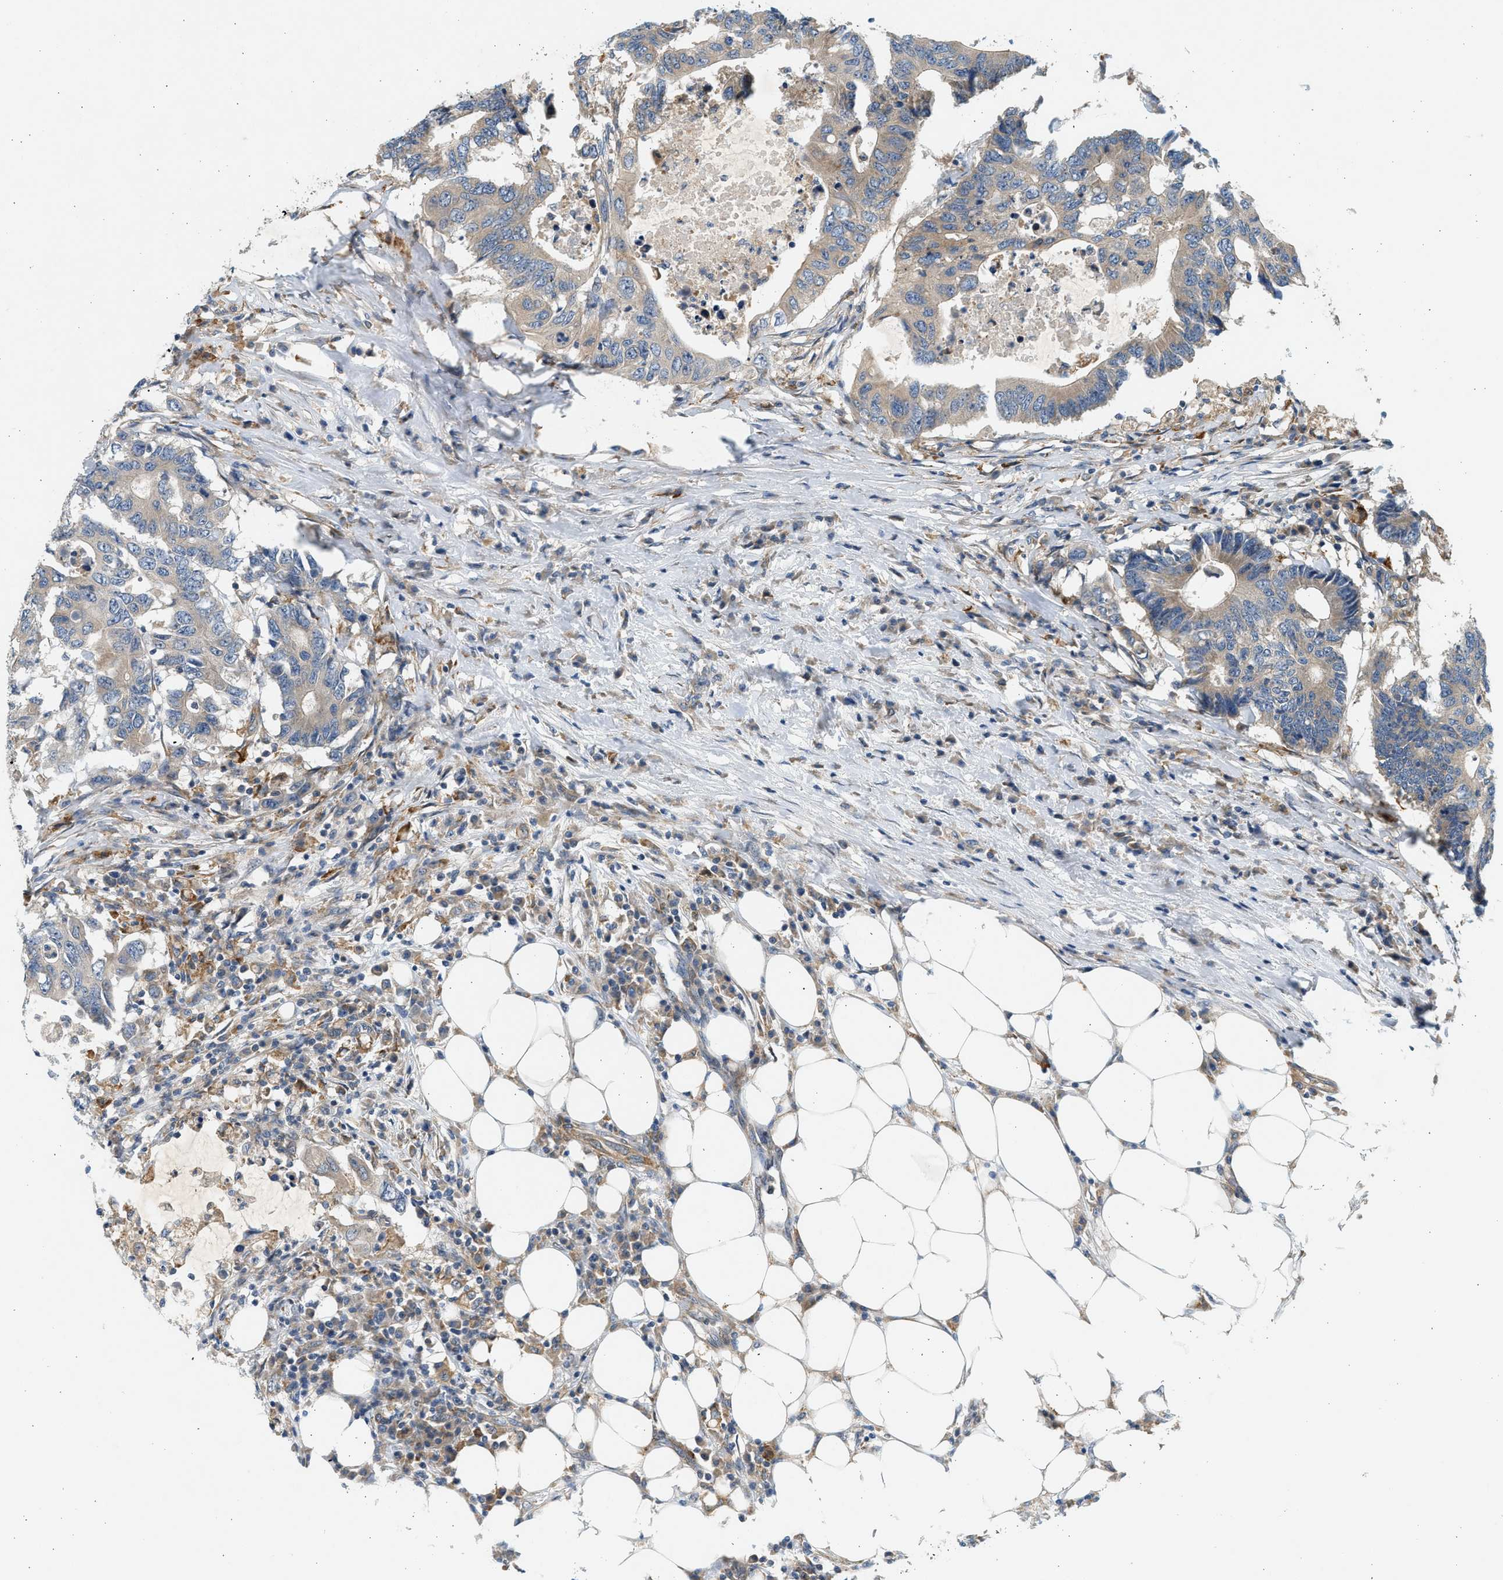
{"staining": {"intensity": "weak", "quantity": "25%-75%", "location": "cytoplasmic/membranous"}, "tissue": "colorectal cancer", "cell_type": "Tumor cells", "image_type": "cancer", "snomed": [{"axis": "morphology", "description": "Adenocarcinoma, NOS"}, {"axis": "topography", "description": "Colon"}], "caption": "Immunohistochemical staining of colorectal cancer exhibits weak cytoplasmic/membranous protein staining in about 25%-75% of tumor cells. The staining was performed using DAB (3,3'-diaminobenzidine) to visualize the protein expression in brown, while the nuclei were stained in blue with hematoxylin (Magnification: 20x).", "gene": "KDELR2", "patient": {"sex": "male", "age": 71}}